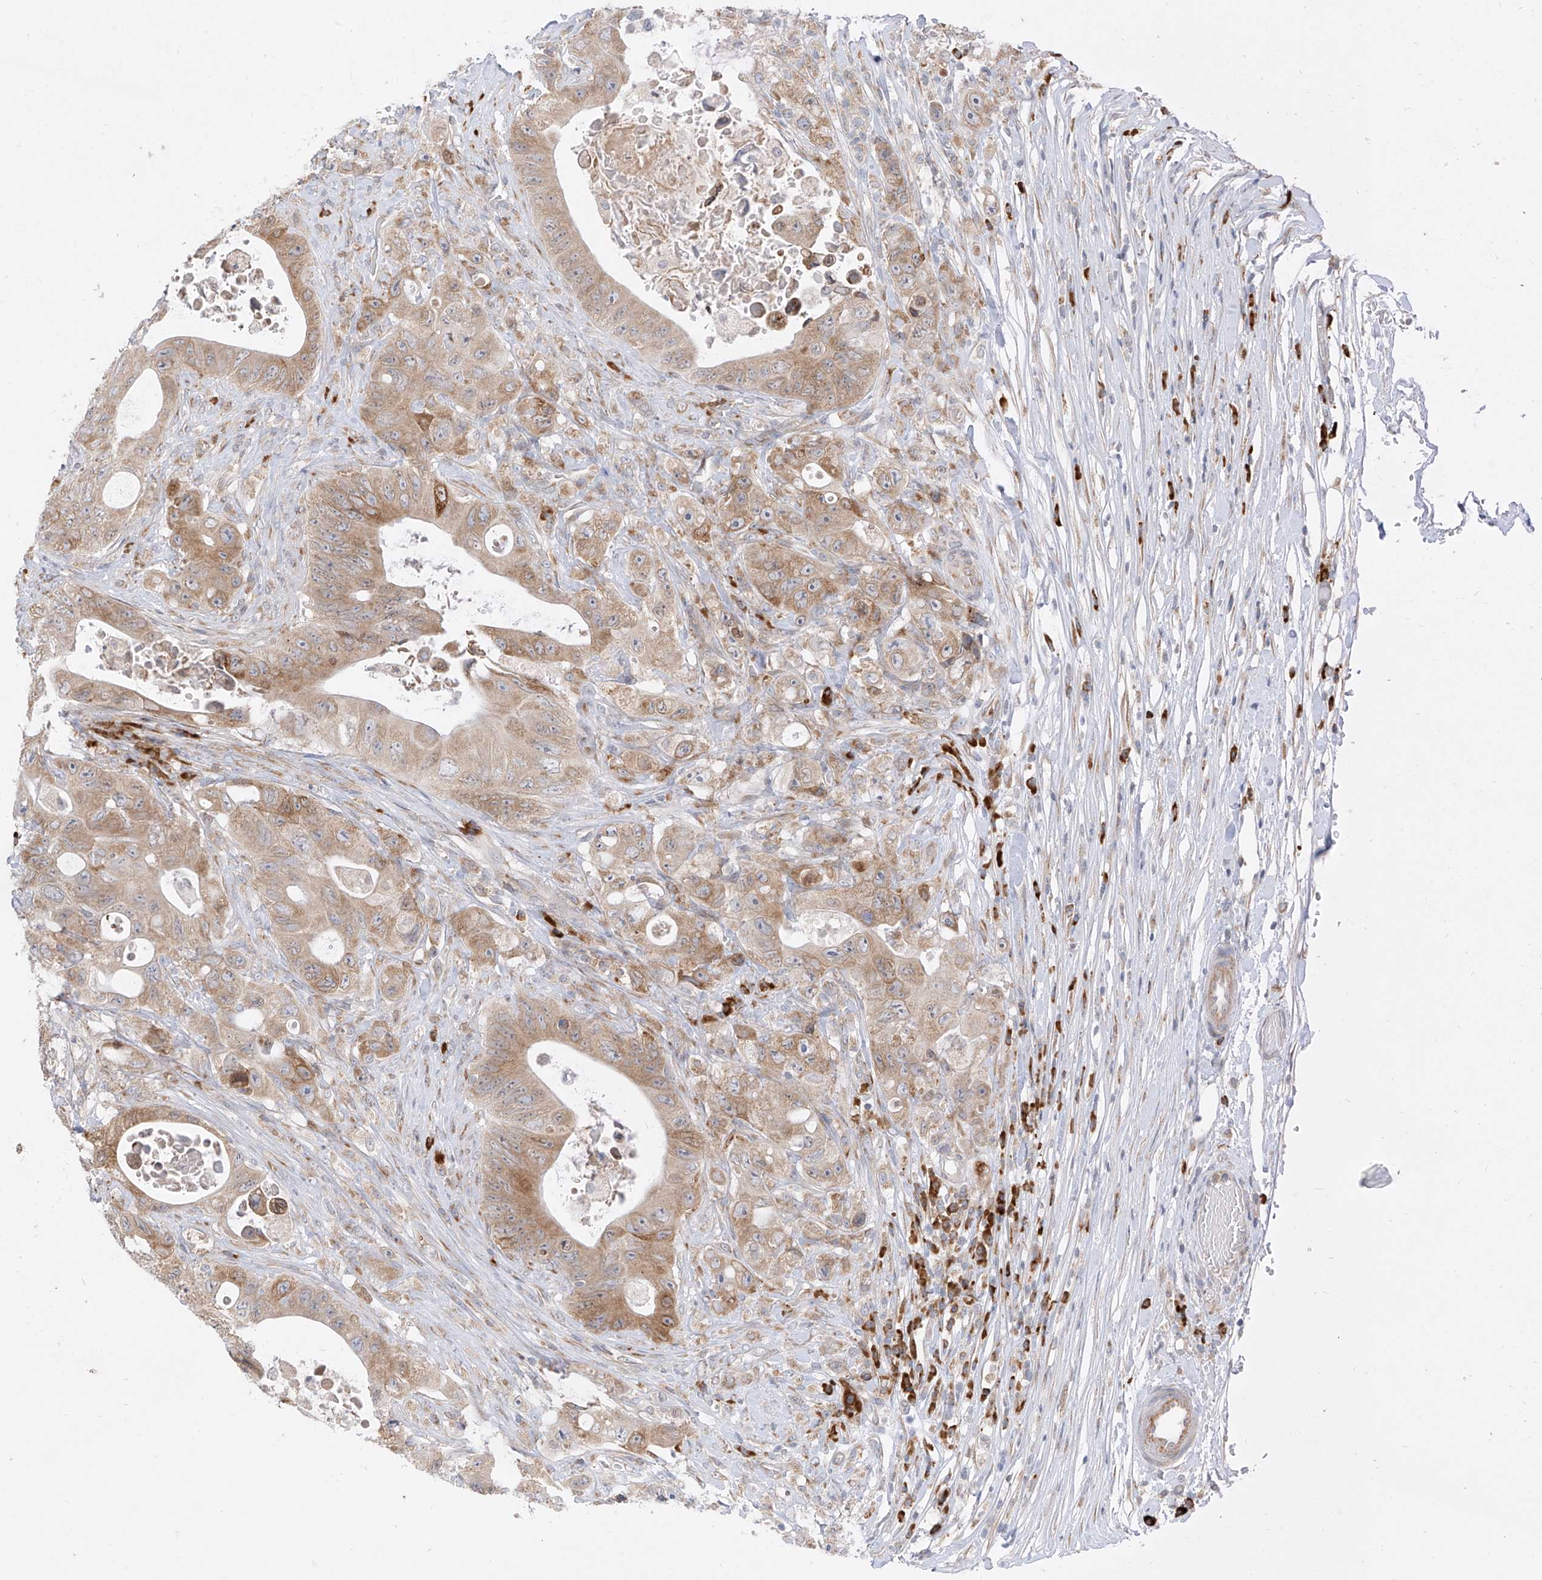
{"staining": {"intensity": "moderate", "quantity": ">75%", "location": "cytoplasmic/membranous"}, "tissue": "colorectal cancer", "cell_type": "Tumor cells", "image_type": "cancer", "snomed": [{"axis": "morphology", "description": "Adenocarcinoma, NOS"}, {"axis": "topography", "description": "Colon"}], "caption": "Moderate cytoplasmic/membranous positivity is appreciated in about >75% of tumor cells in adenocarcinoma (colorectal).", "gene": "STT3A", "patient": {"sex": "female", "age": 46}}